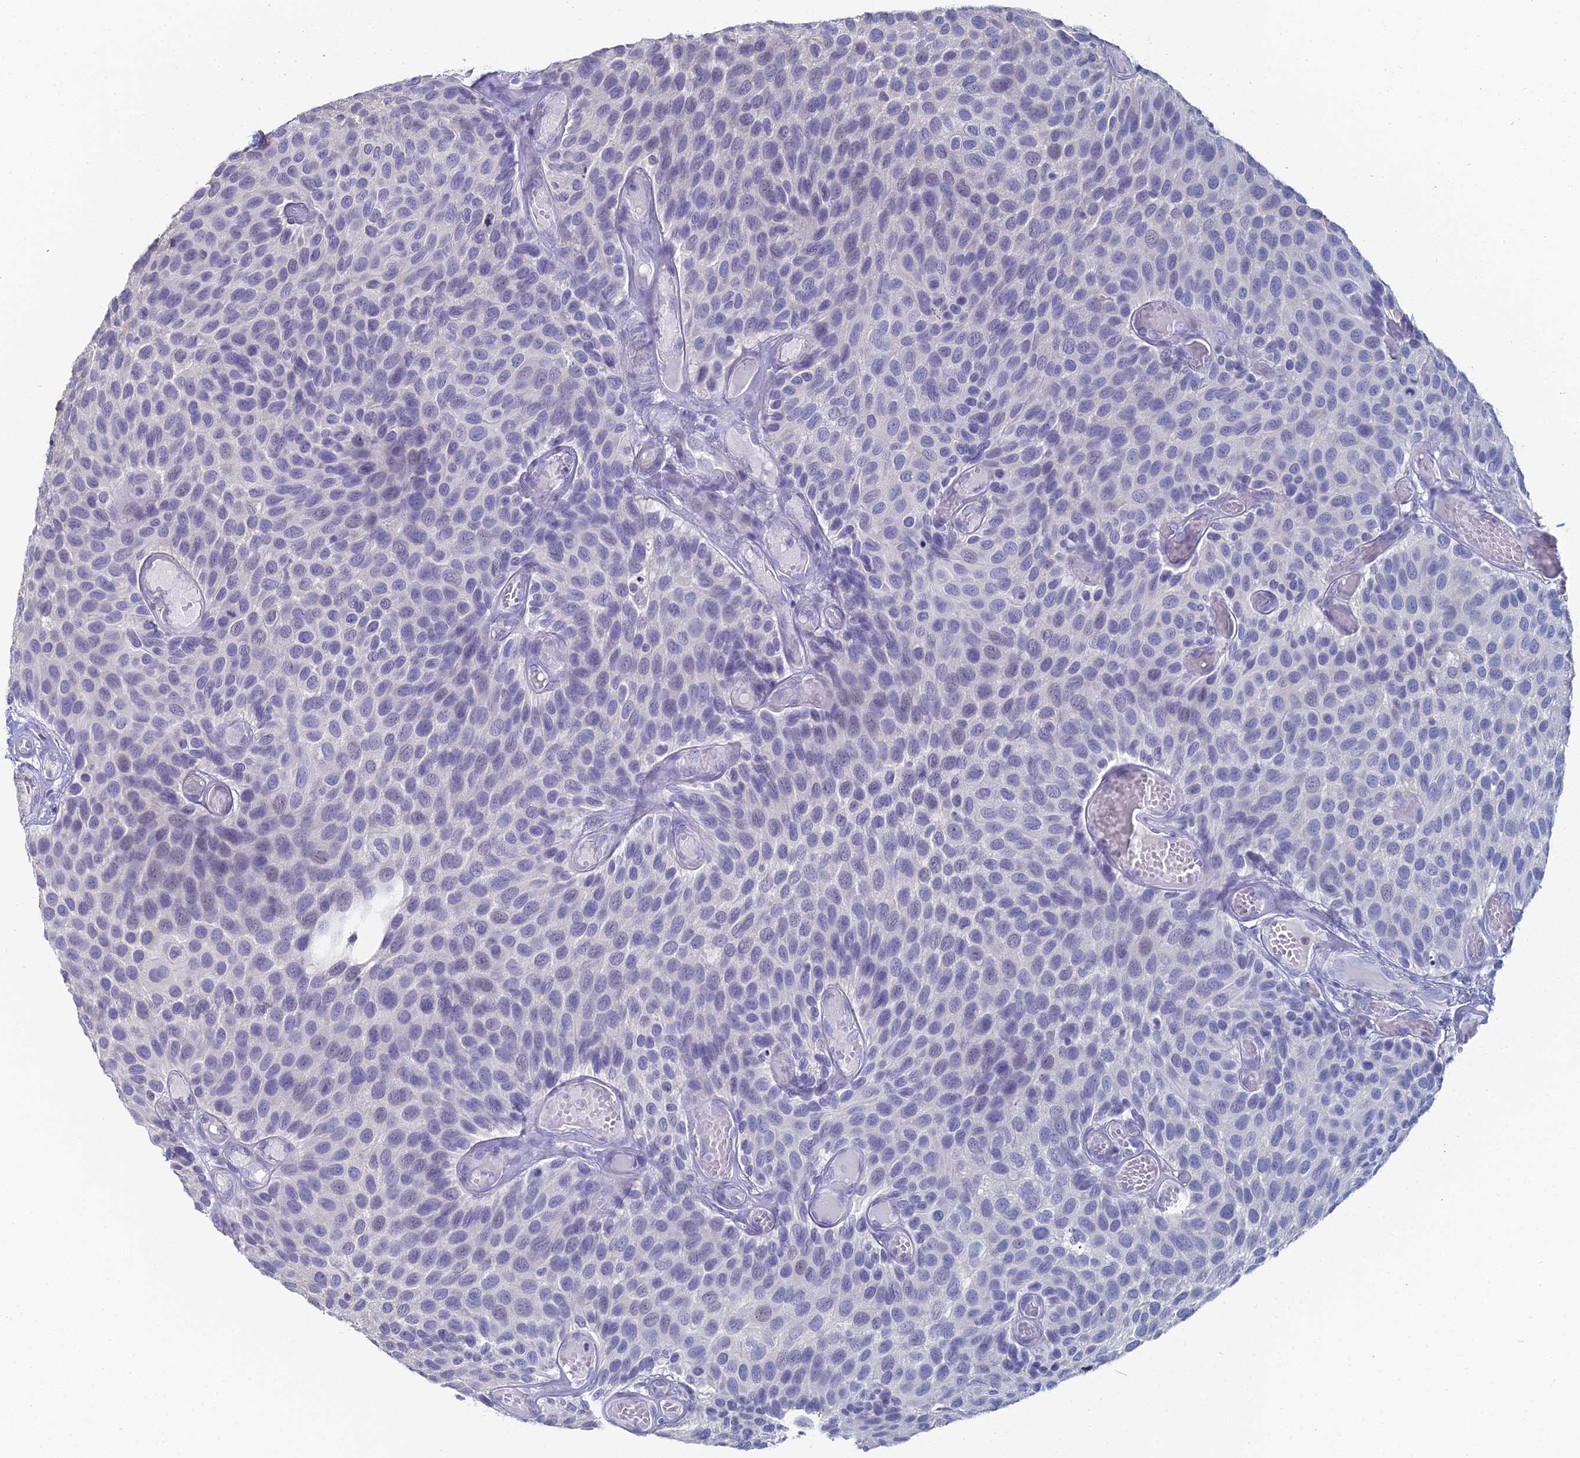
{"staining": {"intensity": "negative", "quantity": "none", "location": "none"}, "tissue": "urothelial cancer", "cell_type": "Tumor cells", "image_type": "cancer", "snomed": [{"axis": "morphology", "description": "Urothelial carcinoma, Low grade"}, {"axis": "topography", "description": "Urinary bladder"}], "caption": "A photomicrograph of urothelial carcinoma (low-grade) stained for a protein exhibits no brown staining in tumor cells. Brightfield microscopy of immunohistochemistry (IHC) stained with DAB (3,3'-diaminobenzidine) (brown) and hematoxylin (blue), captured at high magnification.", "gene": "PRR22", "patient": {"sex": "male", "age": 89}}